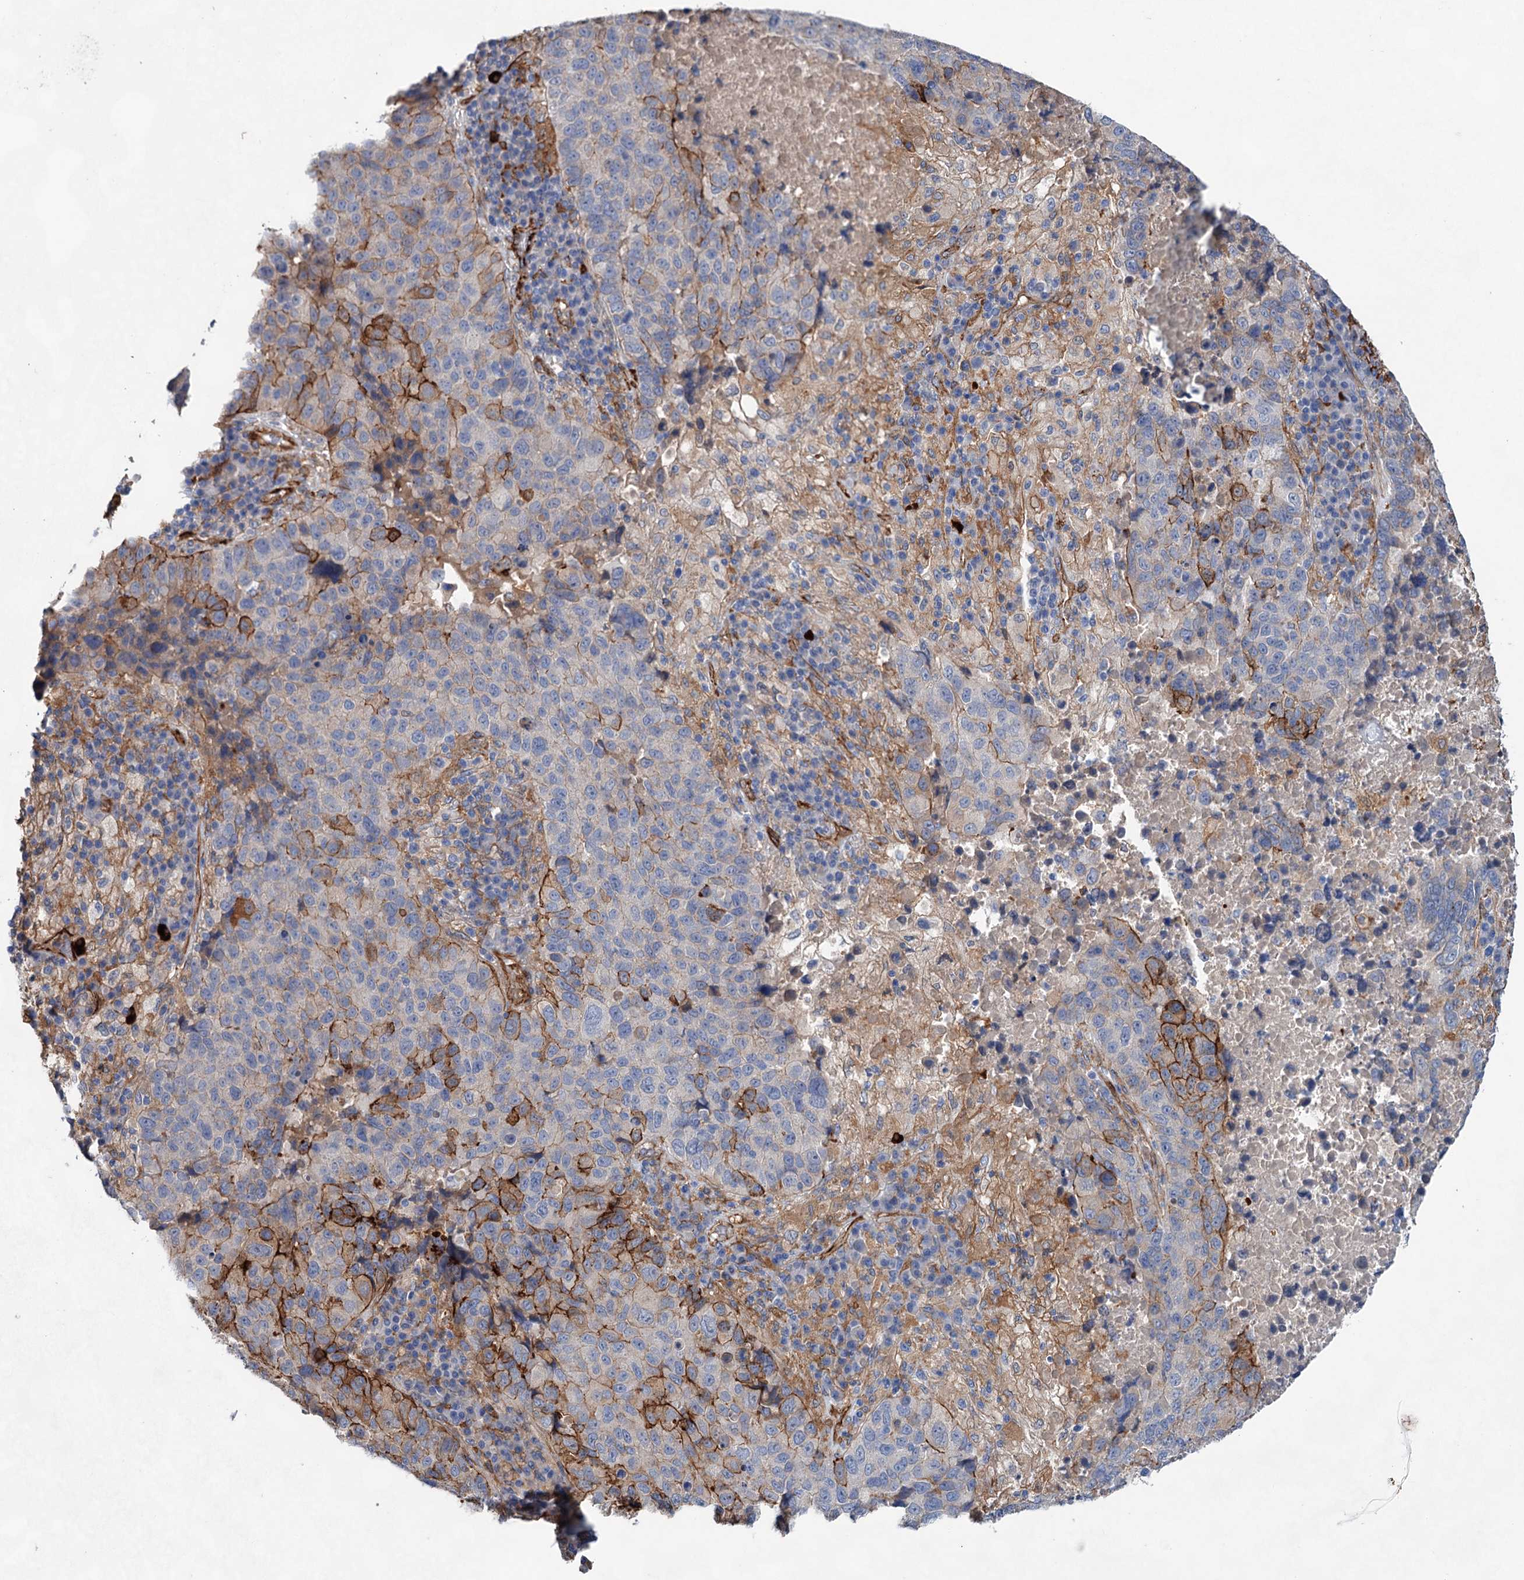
{"staining": {"intensity": "moderate", "quantity": "<25%", "location": "cytoplasmic/membranous"}, "tissue": "lung cancer", "cell_type": "Tumor cells", "image_type": "cancer", "snomed": [{"axis": "morphology", "description": "Squamous cell carcinoma, NOS"}, {"axis": "topography", "description": "Lung"}], "caption": "Immunohistochemistry (IHC) histopathology image of lung cancer stained for a protein (brown), which shows low levels of moderate cytoplasmic/membranous staining in about <25% of tumor cells.", "gene": "TMTC3", "patient": {"sex": "male", "age": 73}}